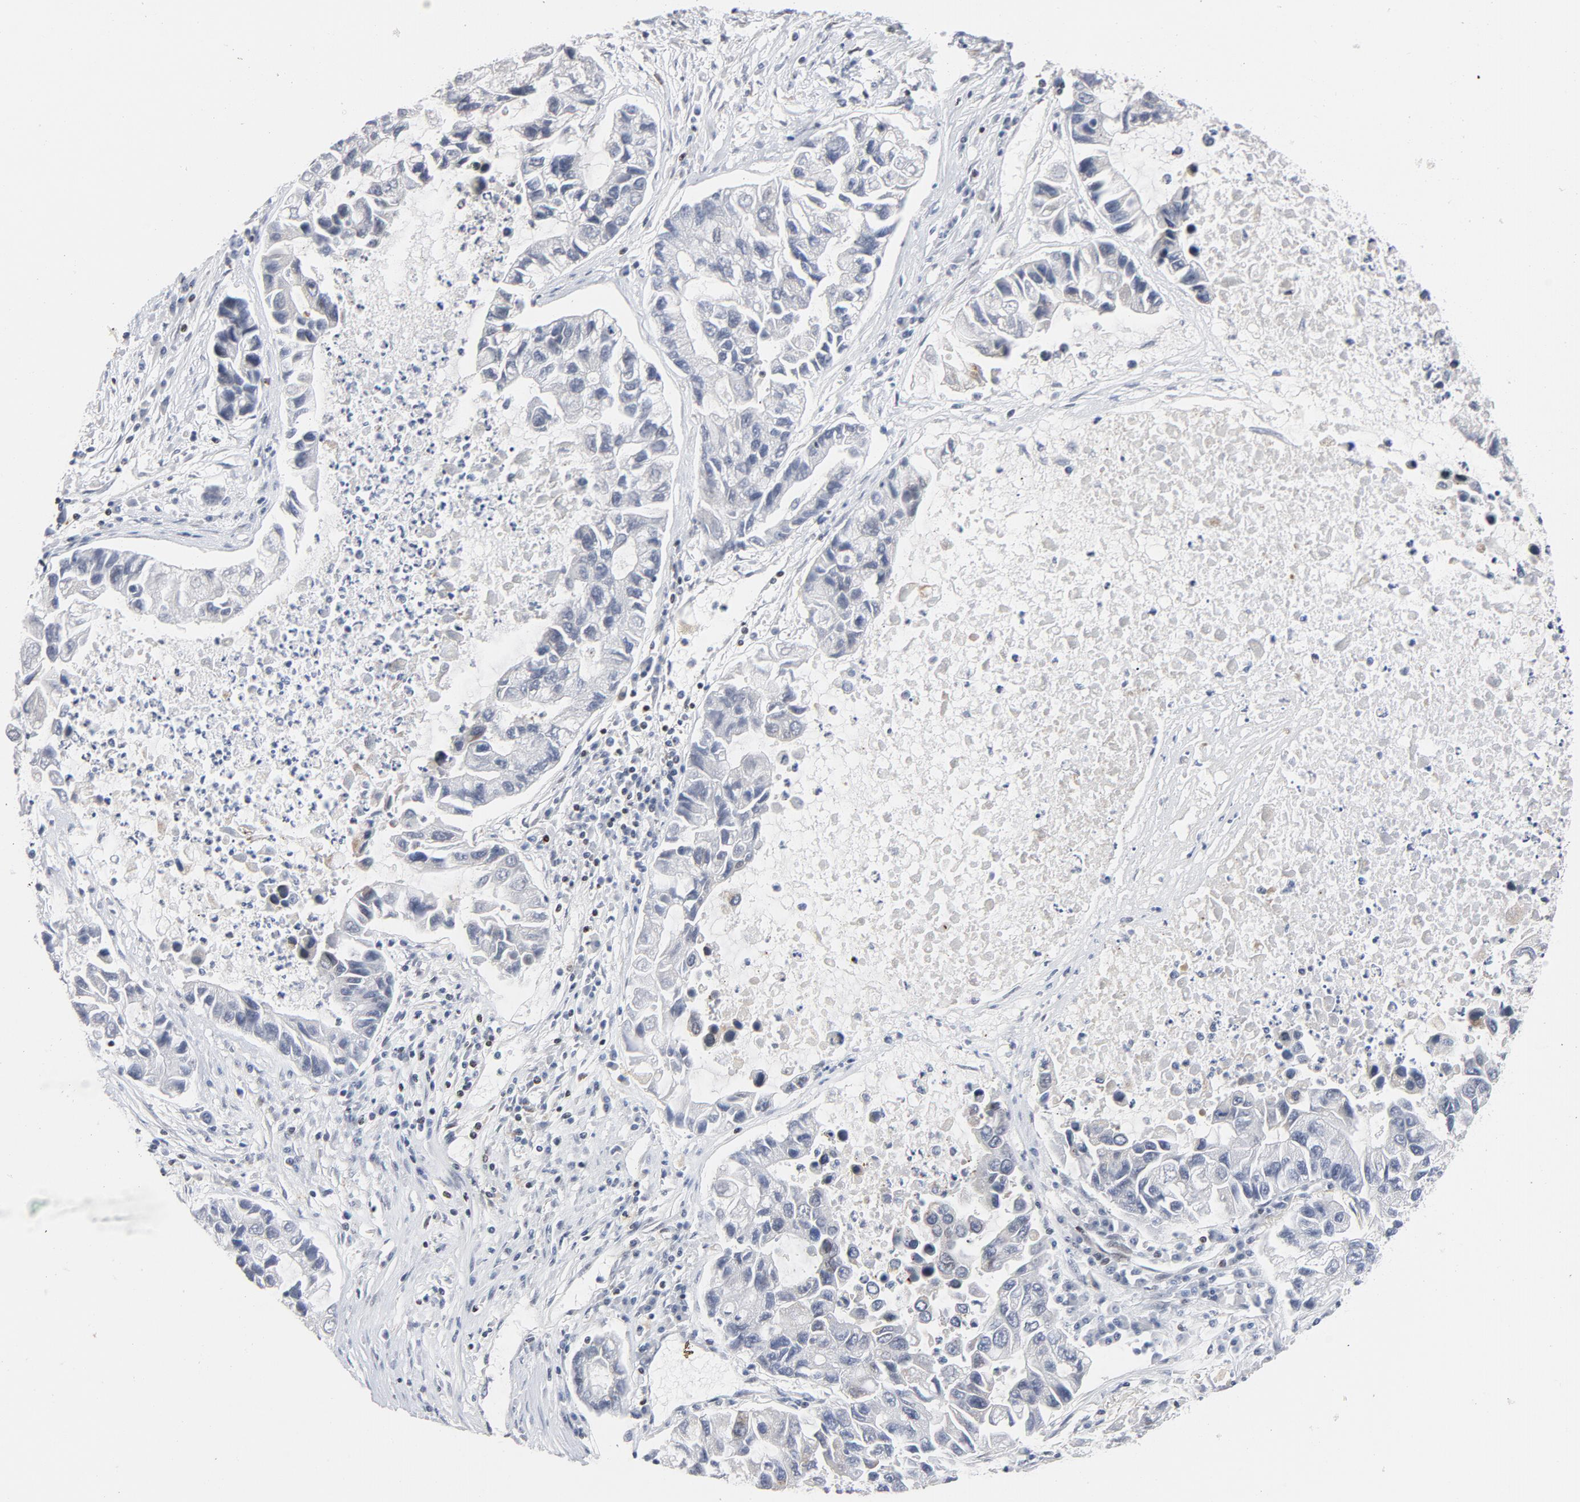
{"staining": {"intensity": "negative", "quantity": "none", "location": "none"}, "tissue": "lung cancer", "cell_type": "Tumor cells", "image_type": "cancer", "snomed": [{"axis": "morphology", "description": "Adenocarcinoma, NOS"}, {"axis": "topography", "description": "Lung"}], "caption": "Immunohistochemistry of lung adenocarcinoma demonstrates no staining in tumor cells.", "gene": "NFIC", "patient": {"sex": "female", "age": 51}}